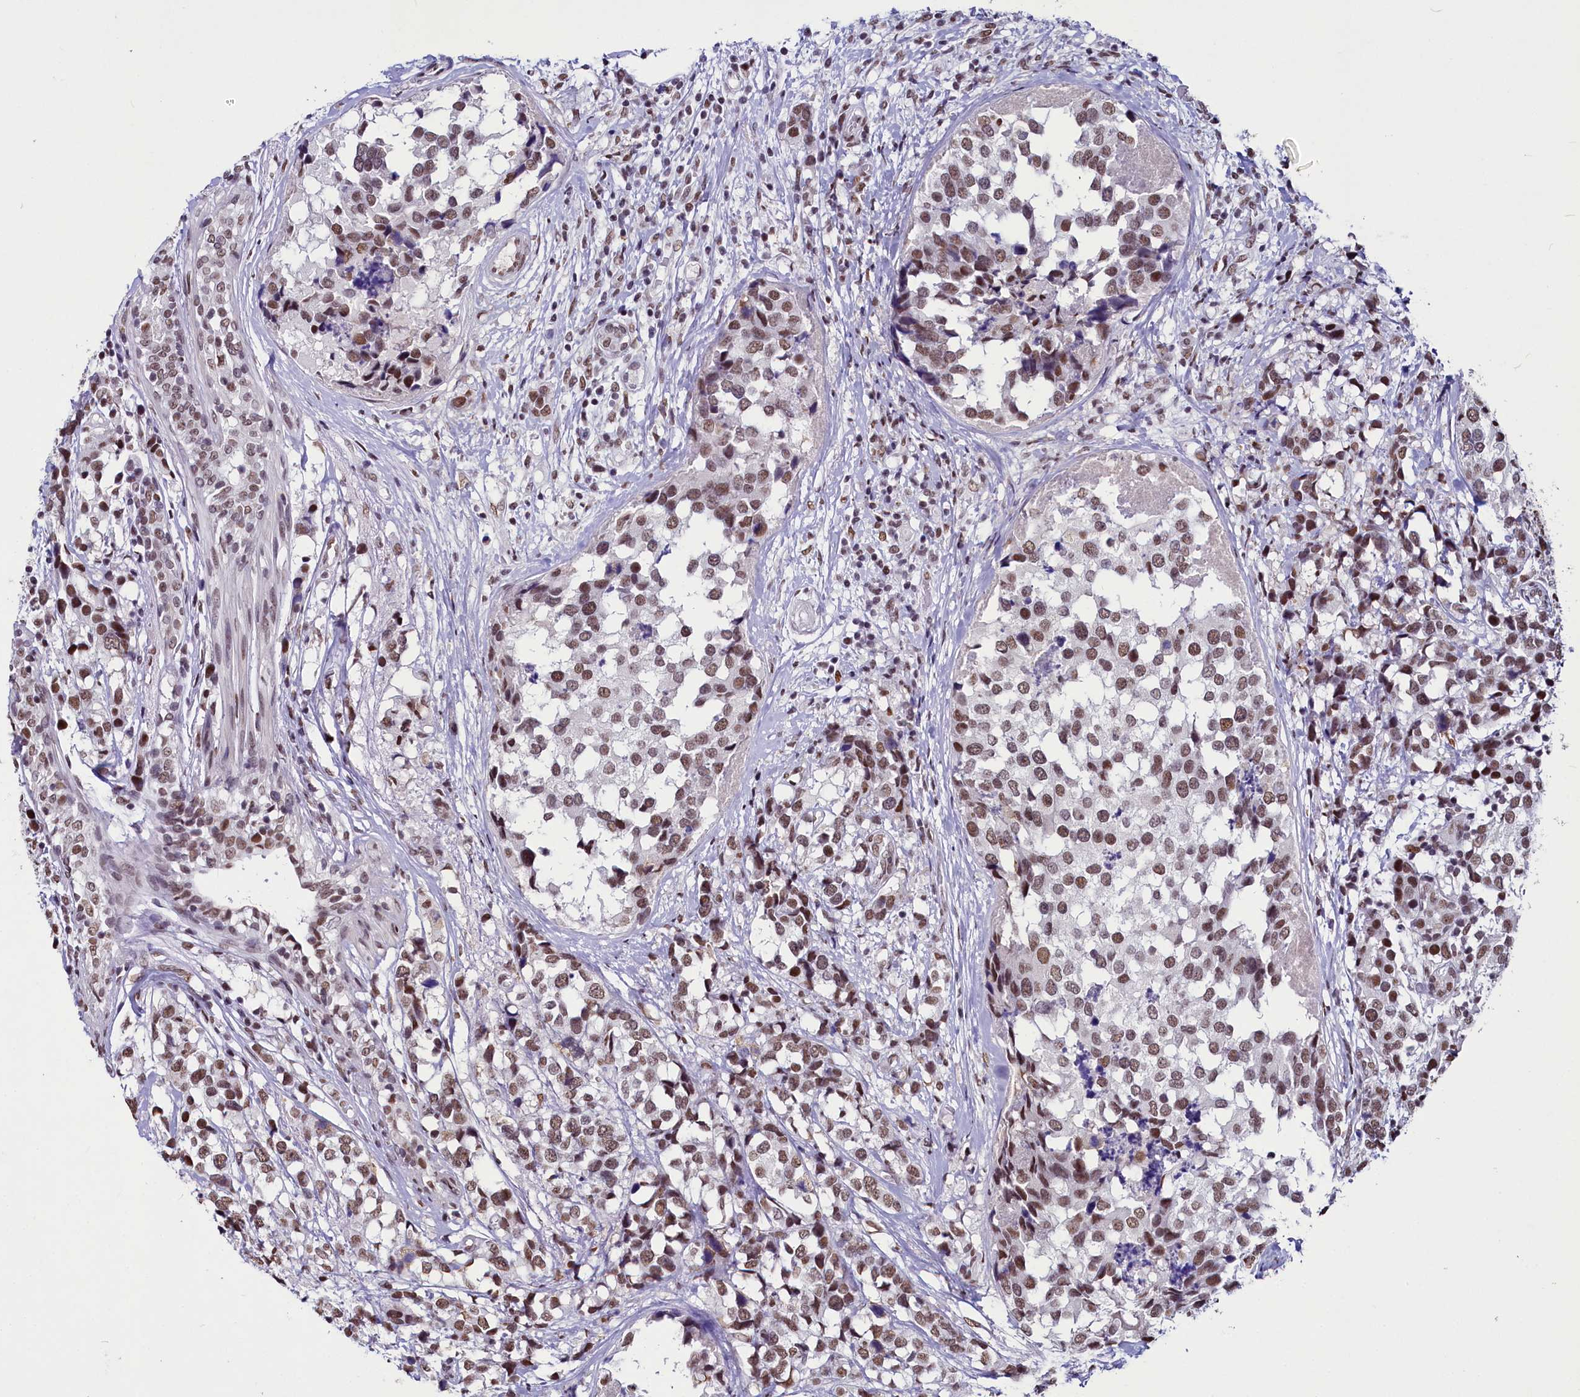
{"staining": {"intensity": "moderate", "quantity": ">75%", "location": "nuclear"}, "tissue": "breast cancer", "cell_type": "Tumor cells", "image_type": "cancer", "snomed": [{"axis": "morphology", "description": "Lobular carcinoma"}, {"axis": "topography", "description": "Breast"}], "caption": "High-magnification brightfield microscopy of breast cancer (lobular carcinoma) stained with DAB (brown) and counterstained with hematoxylin (blue). tumor cells exhibit moderate nuclear staining is appreciated in about>75% of cells. Using DAB (brown) and hematoxylin (blue) stains, captured at high magnification using brightfield microscopy.", "gene": "PARPBP", "patient": {"sex": "female", "age": 59}}